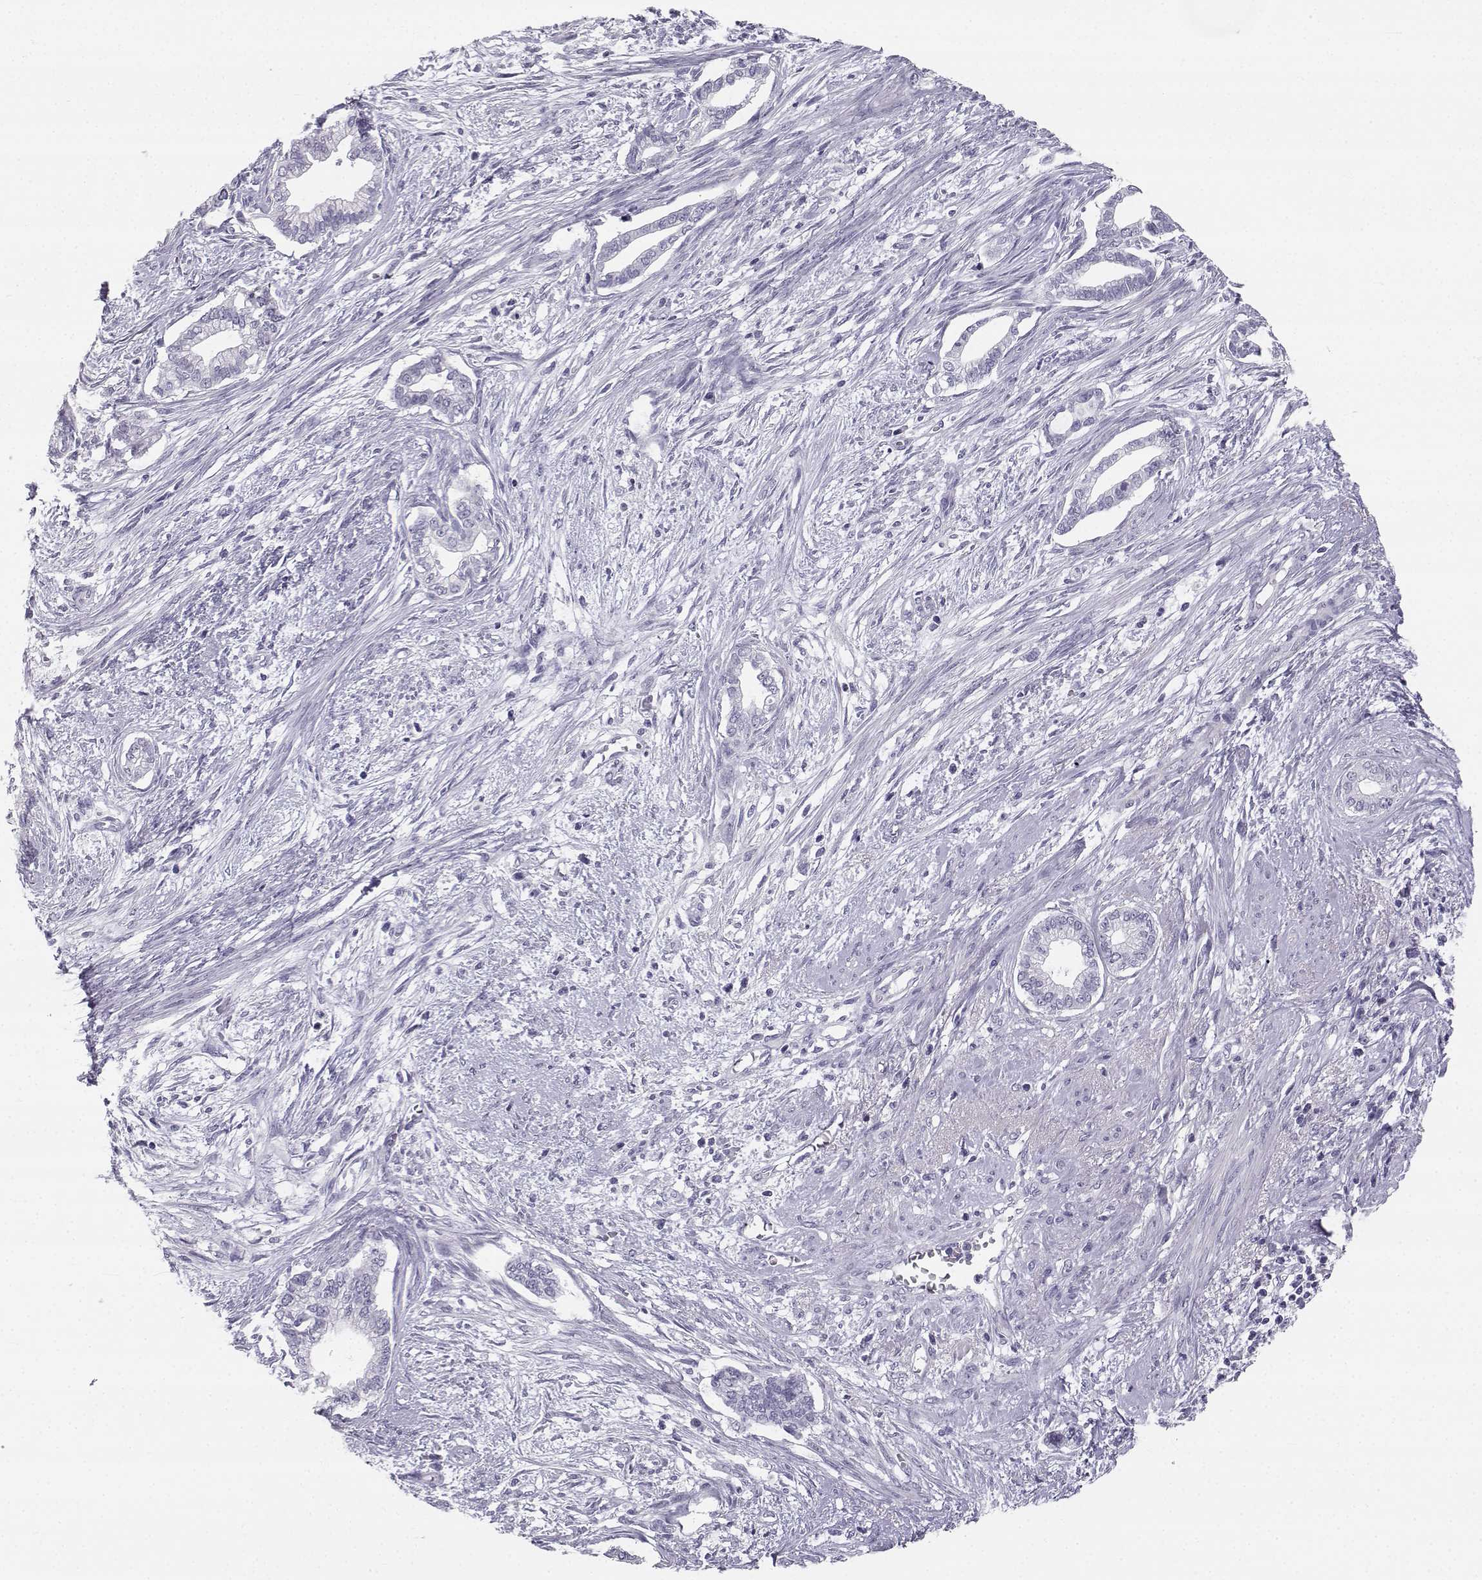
{"staining": {"intensity": "negative", "quantity": "none", "location": "none"}, "tissue": "cervical cancer", "cell_type": "Tumor cells", "image_type": "cancer", "snomed": [{"axis": "morphology", "description": "Adenocarcinoma, NOS"}, {"axis": "topography", "description": "Cervix"}], "caption": "Tumor cells are negative for brown protein staining in cervical cancer. (Brightfield microscopy of DAB (3,3'-diaminobenzidine) immunohistochemistry at high magnification).", "gene": "SYCE1", "patient": {"sex": "female", "age": 62}}